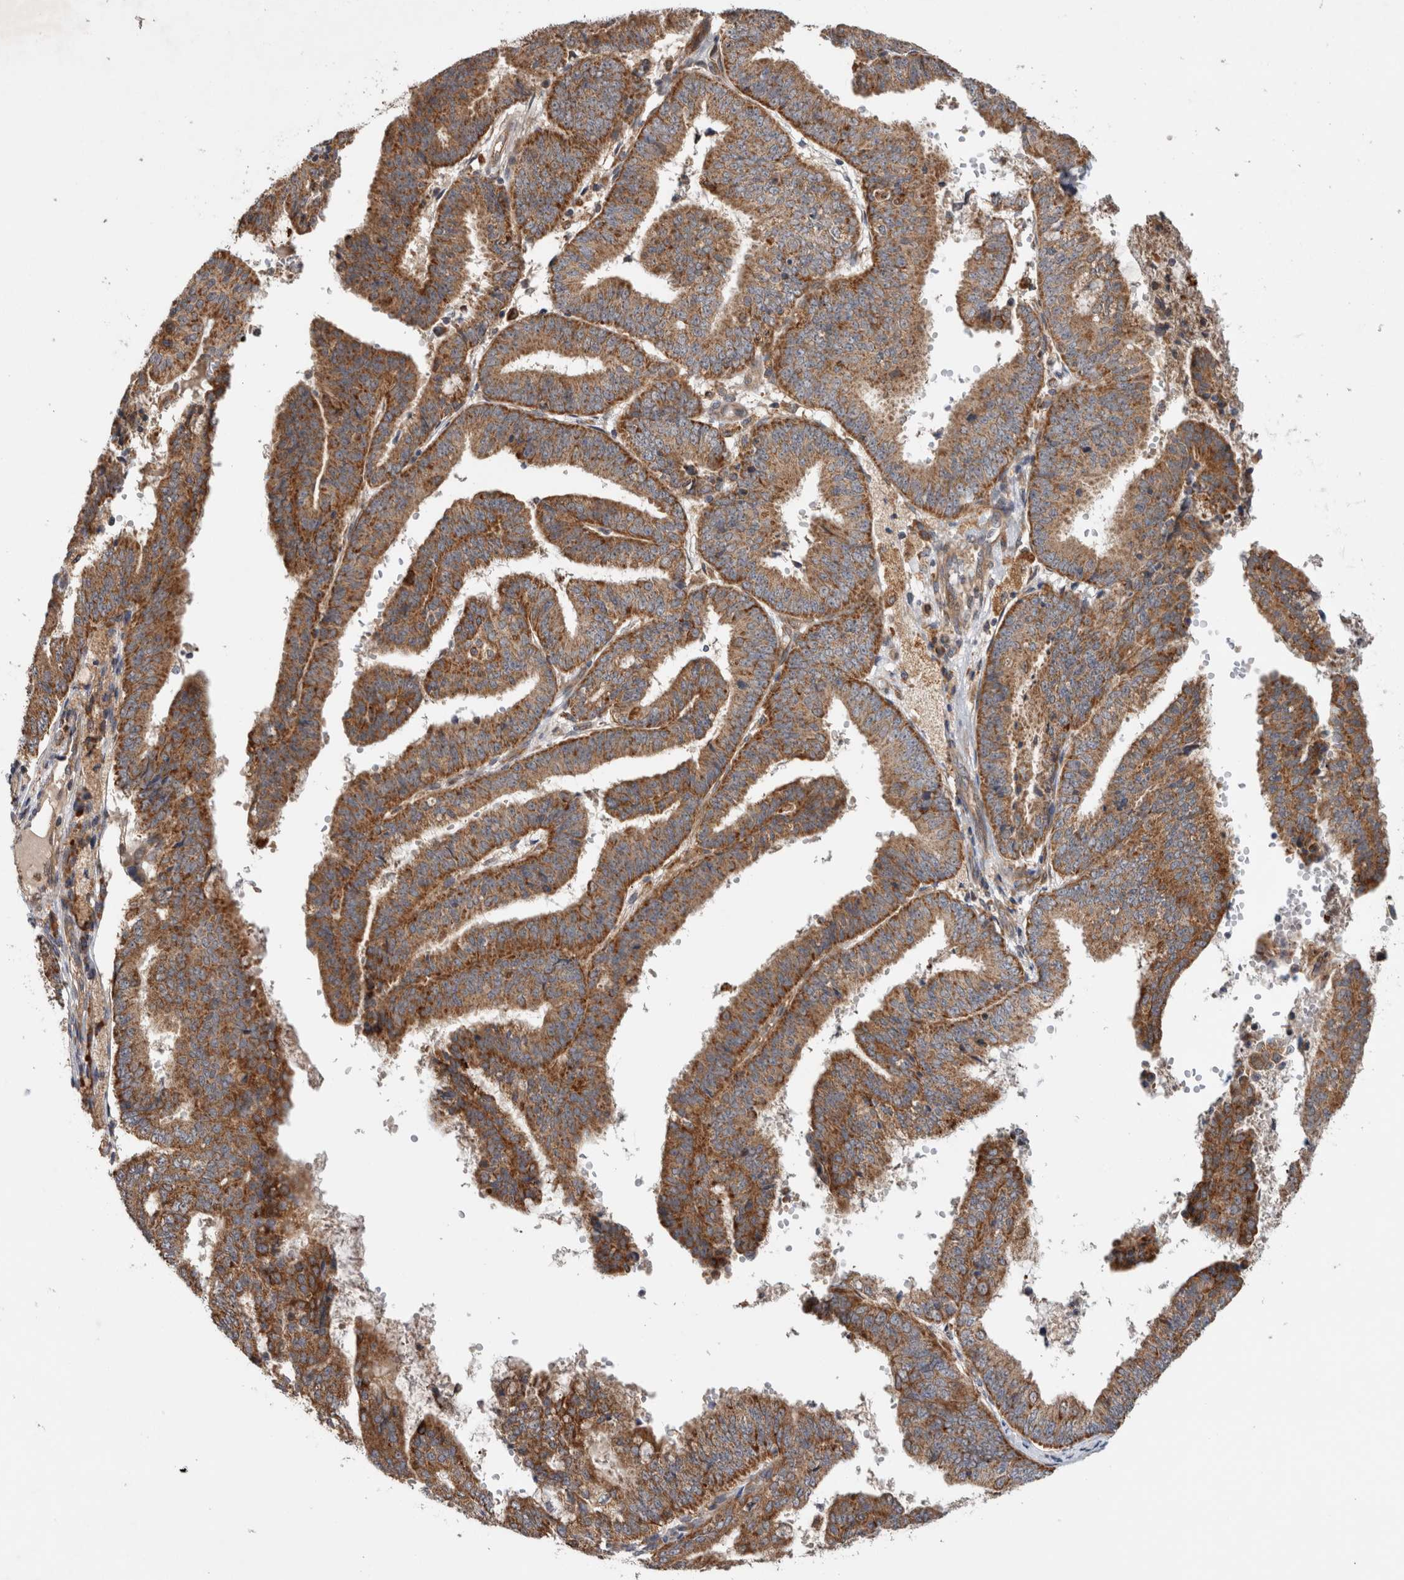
{"staining": {"intensity": "moderate", "quantity": ">75%", "location": "cytoplasmic/membranous"}, "tissue": "endometrial cancer", "cell_type": "Tumor cells", "image_type": "cancer", "snomed": [{"axis": "morphology", "description": "Adenocarcinoma, NOS"}, {"axis": "topography", "description": "Endometrium"}], "caption": "An immunohistochemistry (IHC) histopathology image of tumor tissue is shown. Protein staining in brown highlights moderate cytoplasmic/membranous positivity in endometrial cancer (adenocarcinoma) within tumor cells.", "gene": "ADGRL3", "patient": {"sex": "female", "age": 63}}